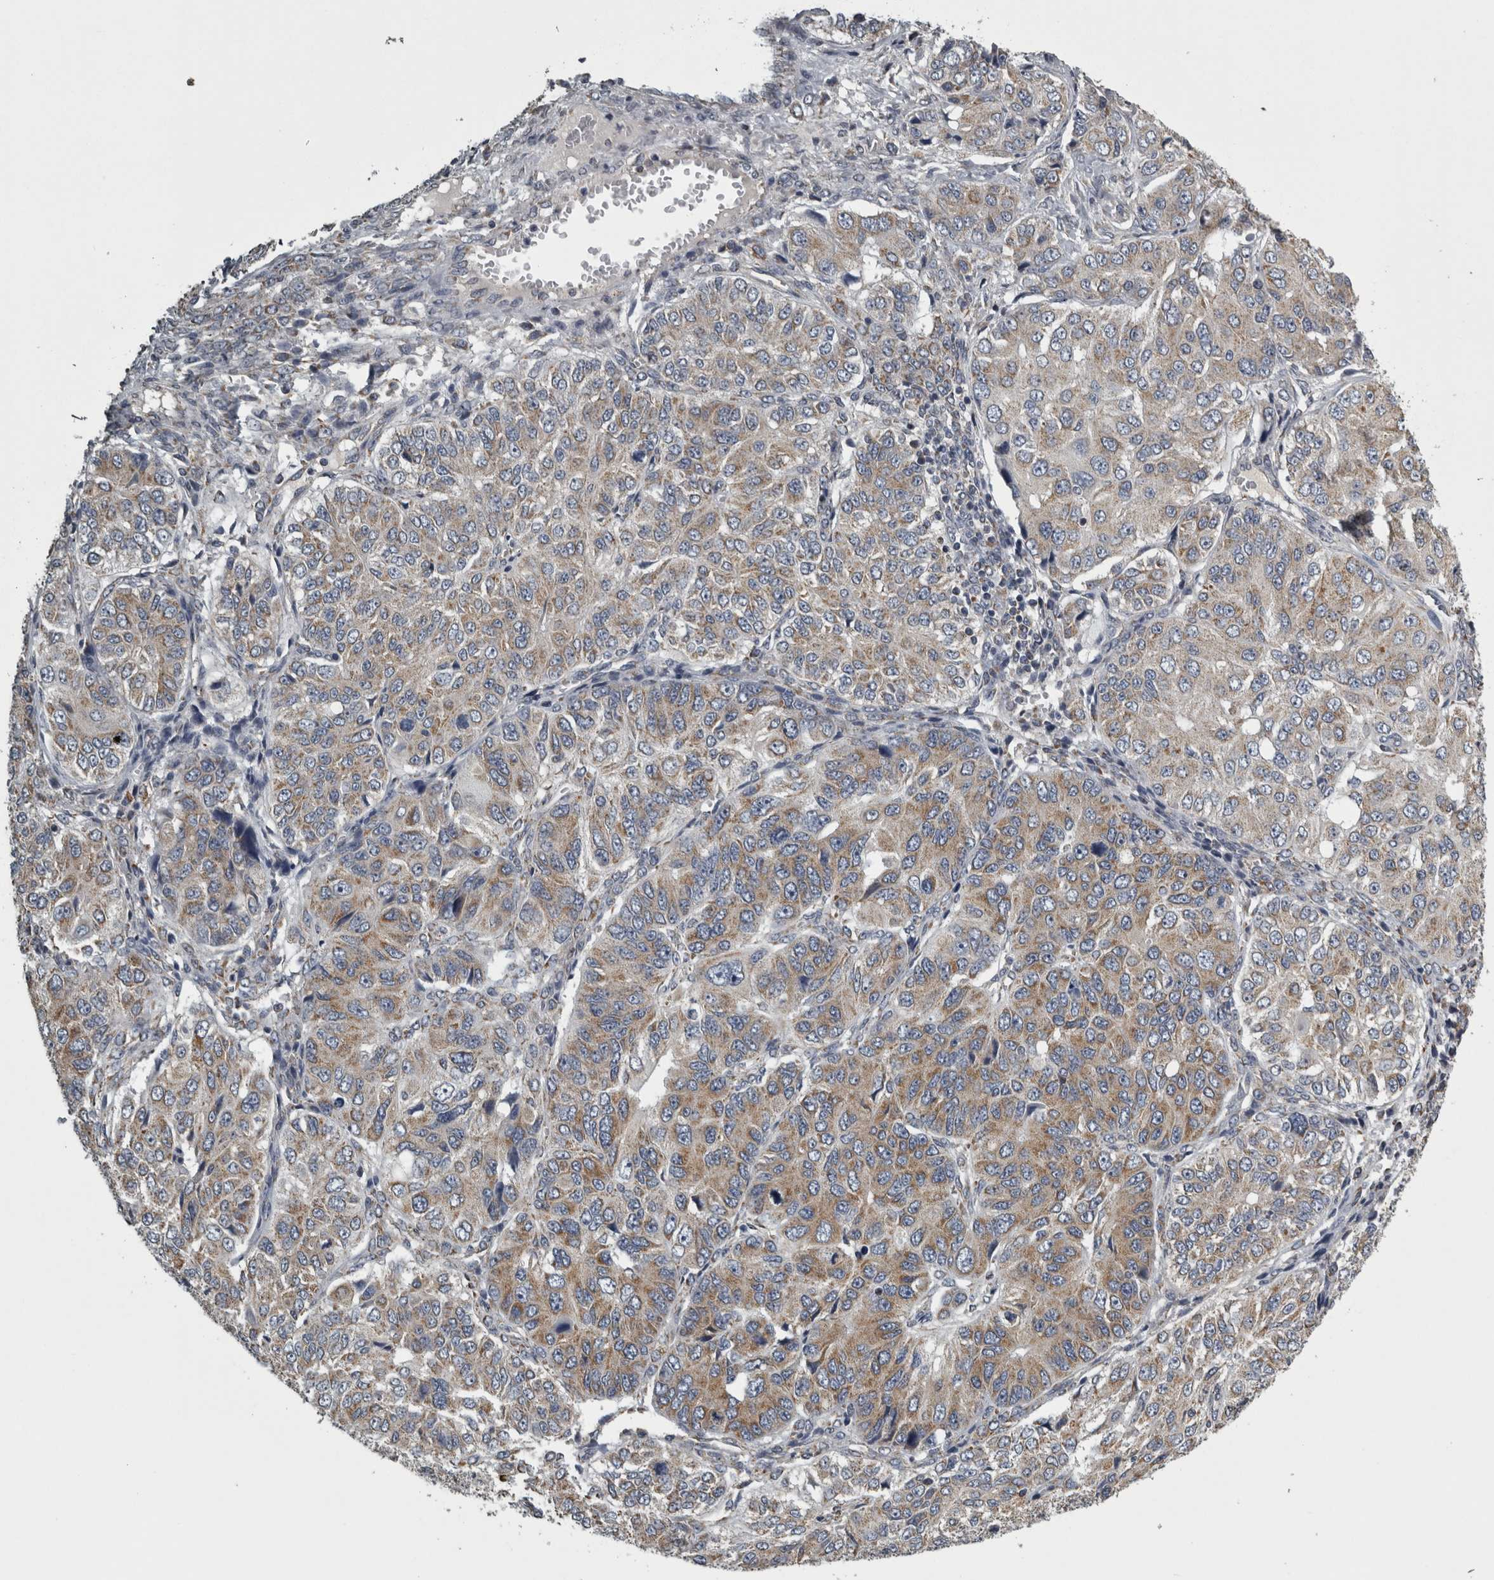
{"staining": {"intensity": "moderate", "quantity": "25%-75%", "location": "cytoplasmic/membranous"}, "tissue": "ovarian cancer", "cell_type": "Tumor cells", "image_type": "cancer", "snomed": [{"axis": "morphology", "description": "Carcinoma, endometroid"}, {"axis": "topography", "description": "Ovary"}], "caption": "Brown immunohistochemical staining in human ovarian cancer (endometroid carcinoma) demonstrates moderate cytoplasmic/membranous expression in about 25%-75% of tumor cells.", "gene": "FRK", "patient": {"sex": "female", "age": 51}}